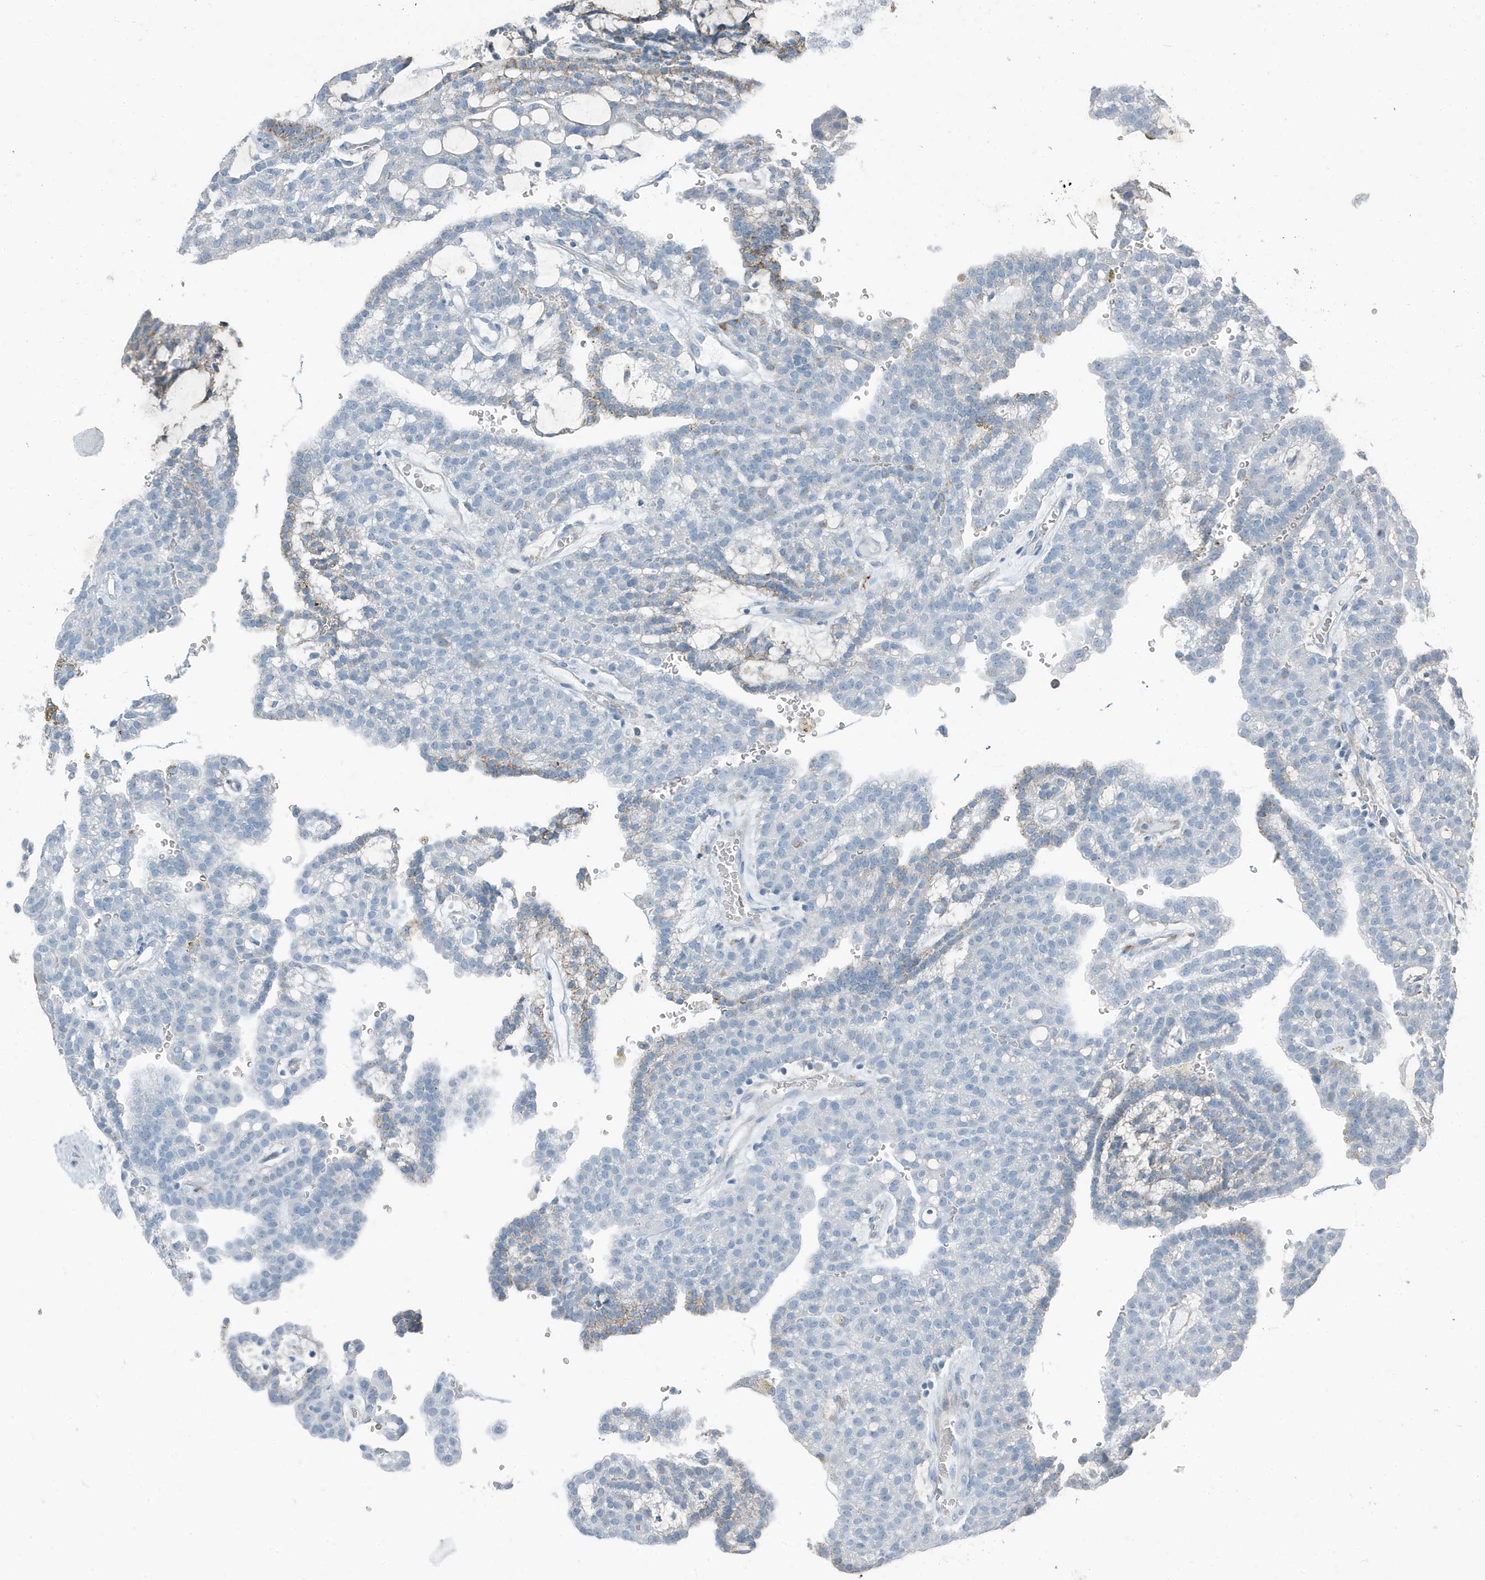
{"staining": {"intensity": "weak", "quantity": "<25%", "location": "cytoplasmic/membranous"}, "tissue": "renal cancer", "cell_type": "Tumor cells", "image_type": "cancer", "snomed": [{"axis": "morphology", "description": "Adenocarcinoma, NOS"}, {"axis": "topography", "description": "Kidney"}], "caption": "Tumor cells show no significant expression in renal cancer.", "gene": "FAM162A", "patient": {"sex": "male", "age": 63}}